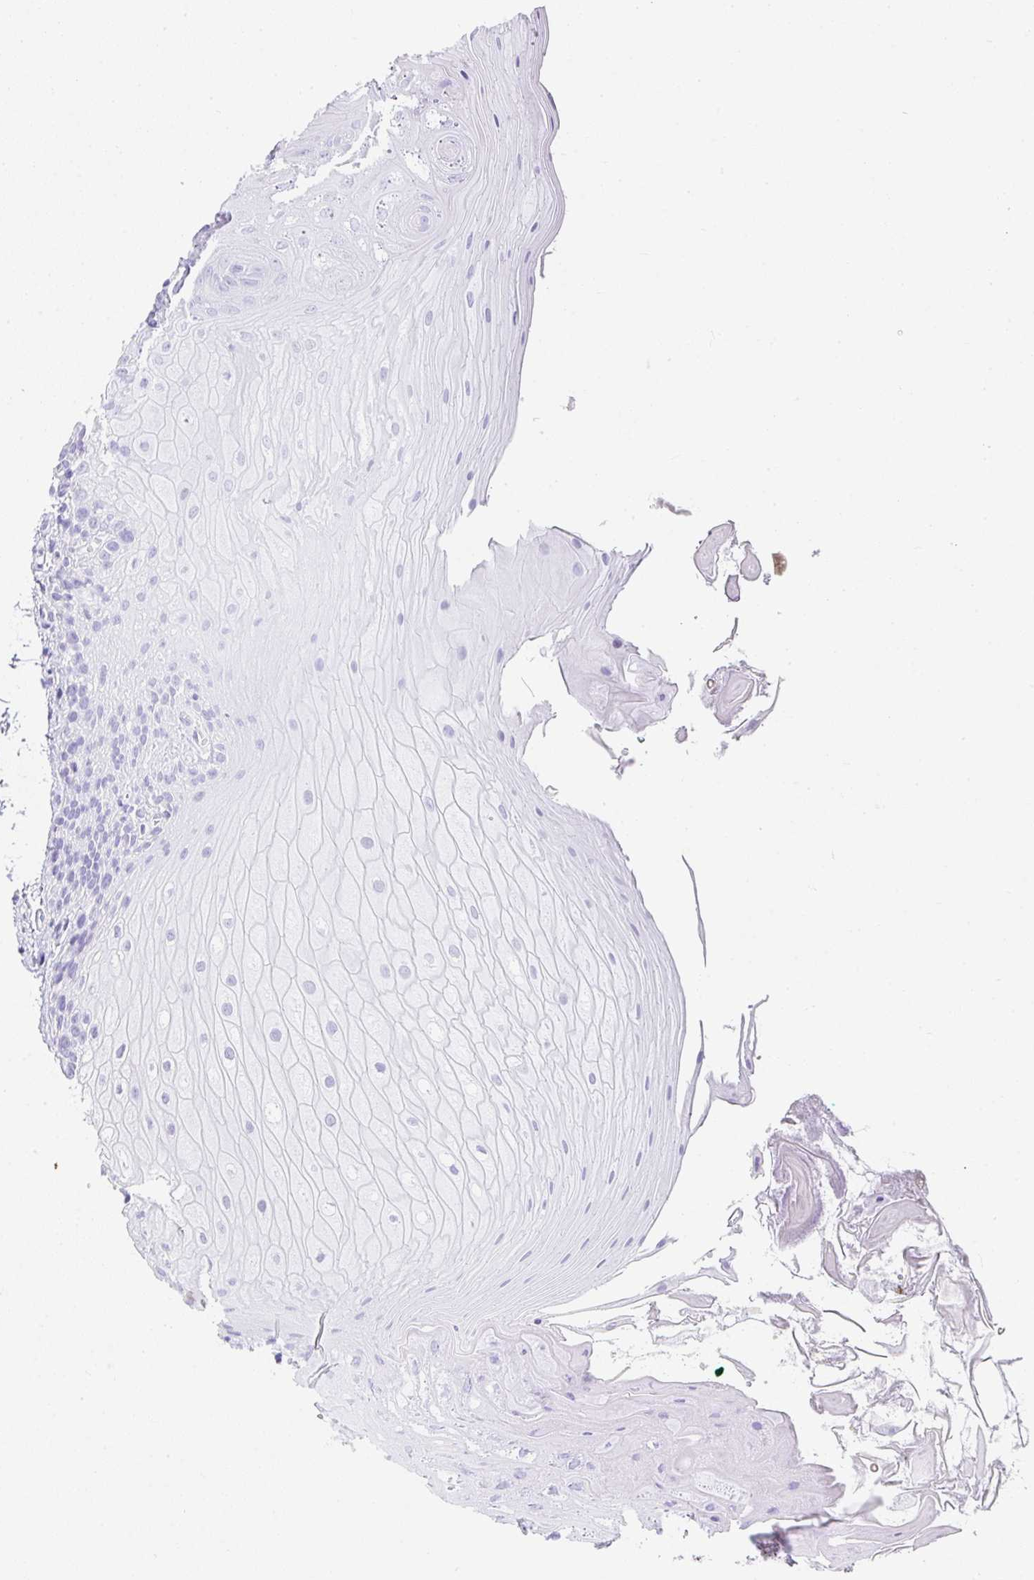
{"staining": {"intensity": "negative", "quantity": "none", "location": "none"}, "tissue": "oral mucosa", "cell_type": "Squamous epithelial cells", "image_type": "normal", "snomed": [{"axis": "morphology", "description": "Normal tissue, NOS"}, {"axis": "topography", "description": "Oral tissue"}, {"axis": "topography", "description": "Tounge, NOS"}, {"axis": "topography", "description": "Head-Neck"}], "caption": "Immunohistochemistry (IHC) of benign oral mucosa shows no expression in squamous epithelial cells.", "gene": "CDADC1", "patient": {"sex": "female", "age": 84}}